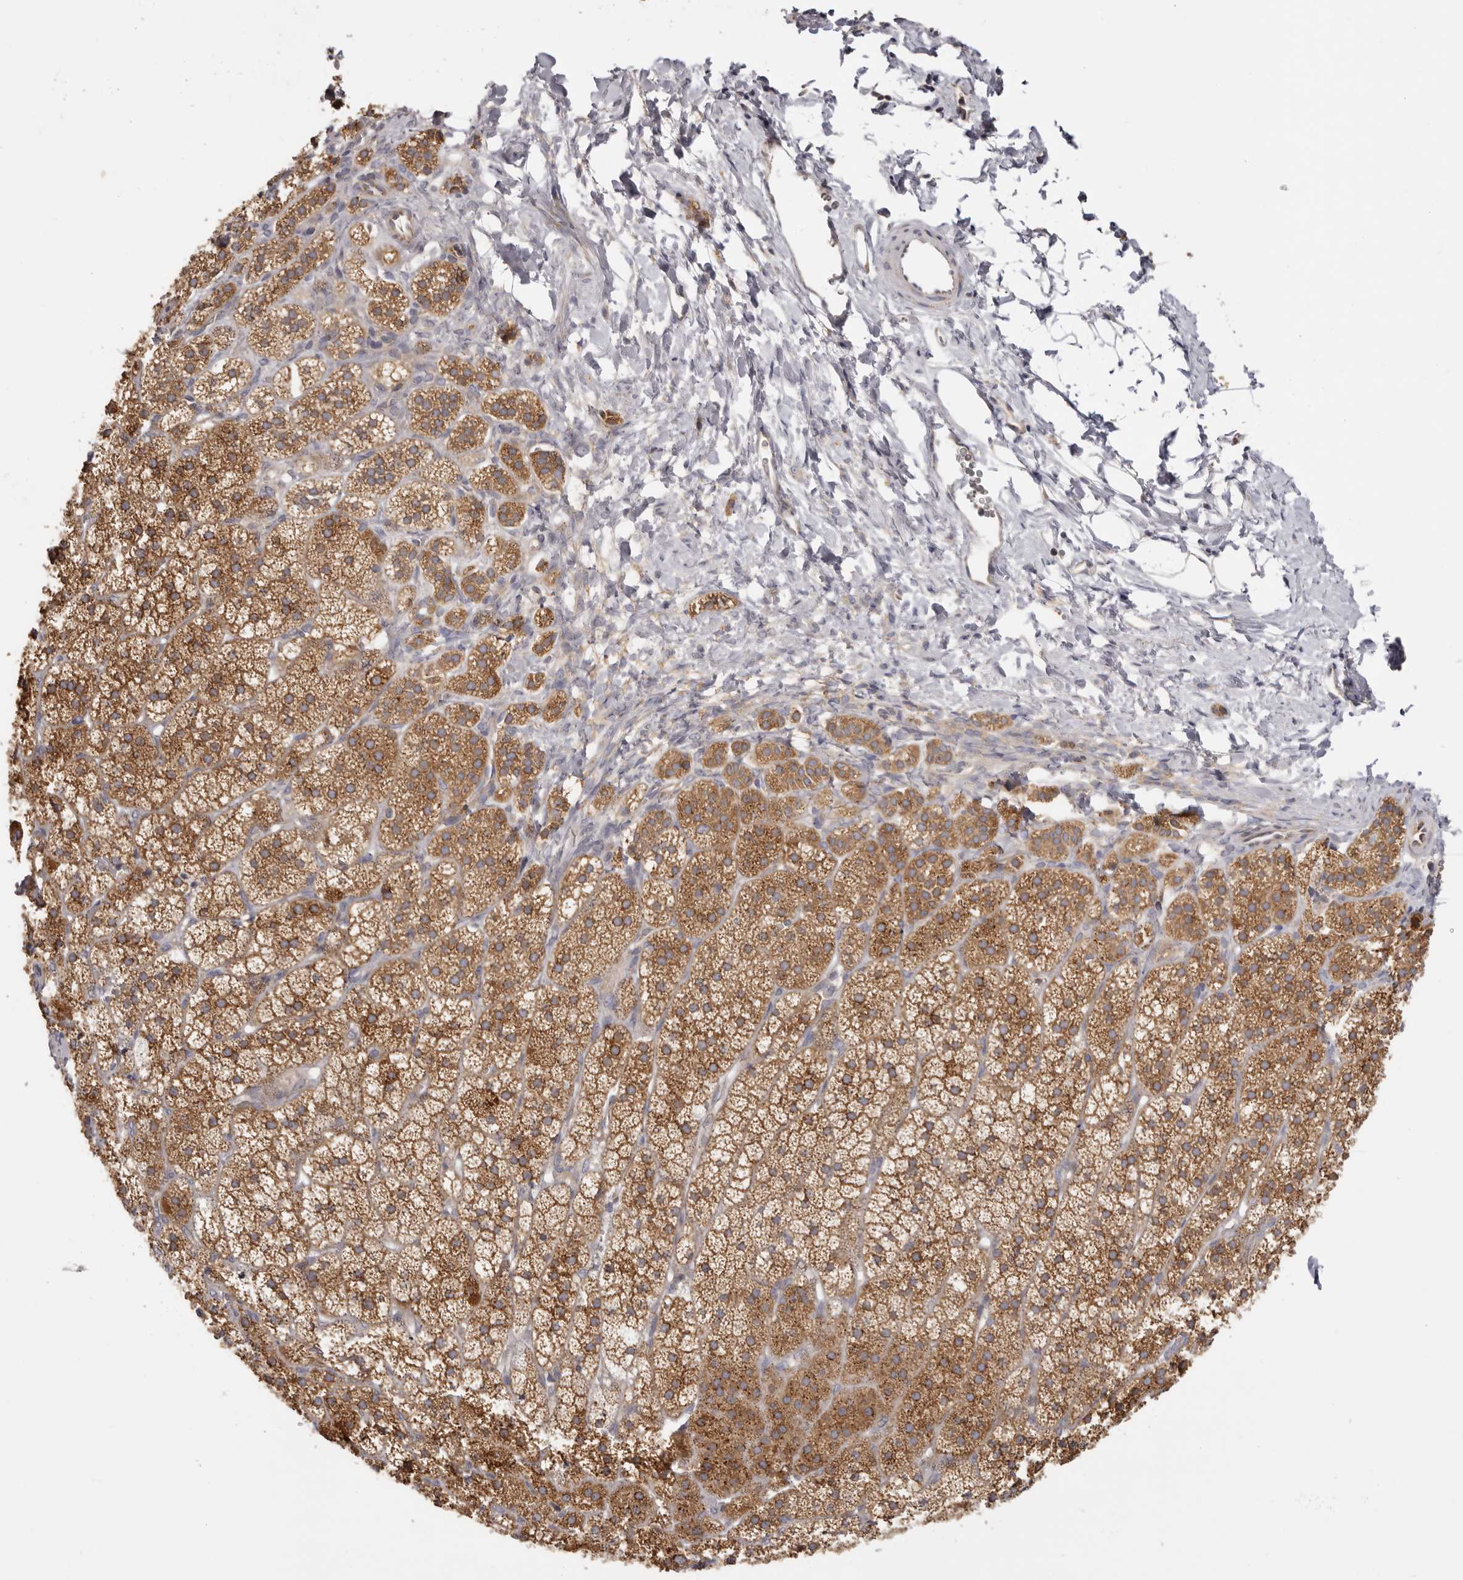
{"staining": {"intensity": "moderate", "quantity": ">75%", "location": "cytoplasmic/membranous"}, "tissue": "adrenal gland", "cell_type": "Glandular cells", "image_type": "normal", "snomed": [{"axis": "morphology", "description": "Normal tissue, NOS"}, {"axis": "topography", "description": "Adrenal gland"}], "caption": "Immunohistochemistry (DAB) staining of unremarkable adrenal gland demonstrates moderate cytoplasmic/membranous protein staining in approximately >75% of glandular cells. (DAB (3,3'-diaminobenzidine) IHC with brightfield microscopy, high magnification).", "gene": "EEF1E1", "patient": {"sex": "female", "age": 44}}